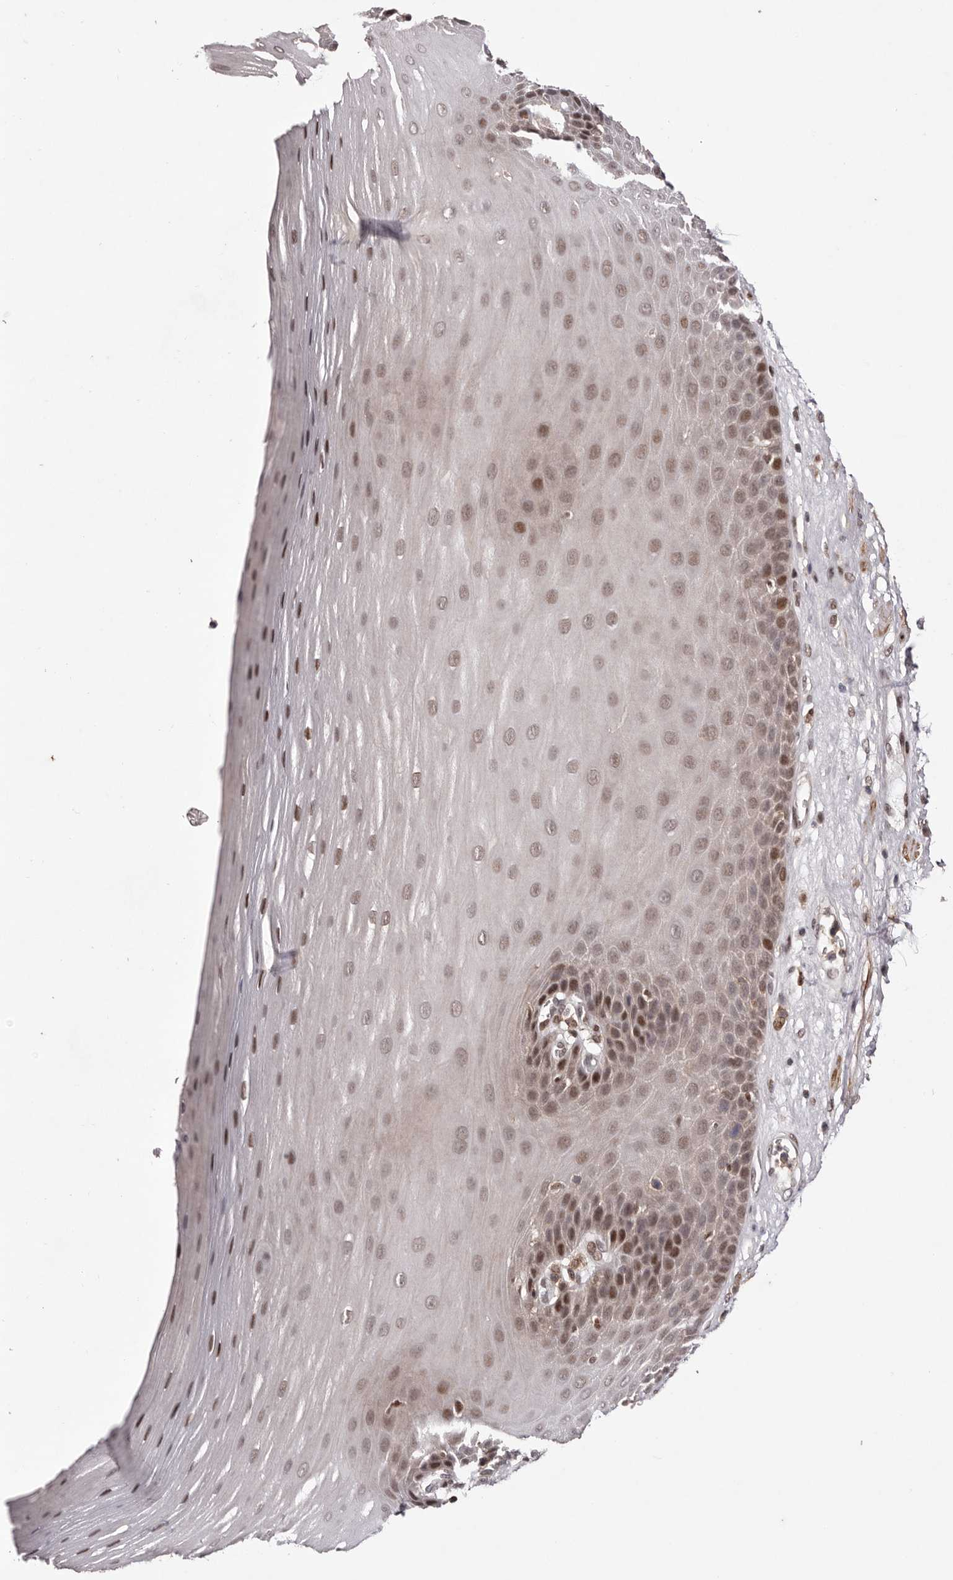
{"staining": {"intensity": "moderate", "quantity": ">75%", "location": "nuclear"}, "tissue": "esophagus", "cell_type": "Squamous epithelial cells", "image_type": "normal", "snomed": [{"axis": "morphology", "description": "Normal tissue, NOS"}, {"axis": "topography", "description": "Esophagus"}], "caption": "Benign esophagus was stained to show a protein in brown. There is medium levels of moderate nuclear expression in approximately >75% of squamous epithelial cells. Using DAB (brown) and hematoxylin (blue) stains, captured at high magnification using brightfield microscopy.", "gene": "FBXO5", "patient": {"sex": "male", "age": 62}}